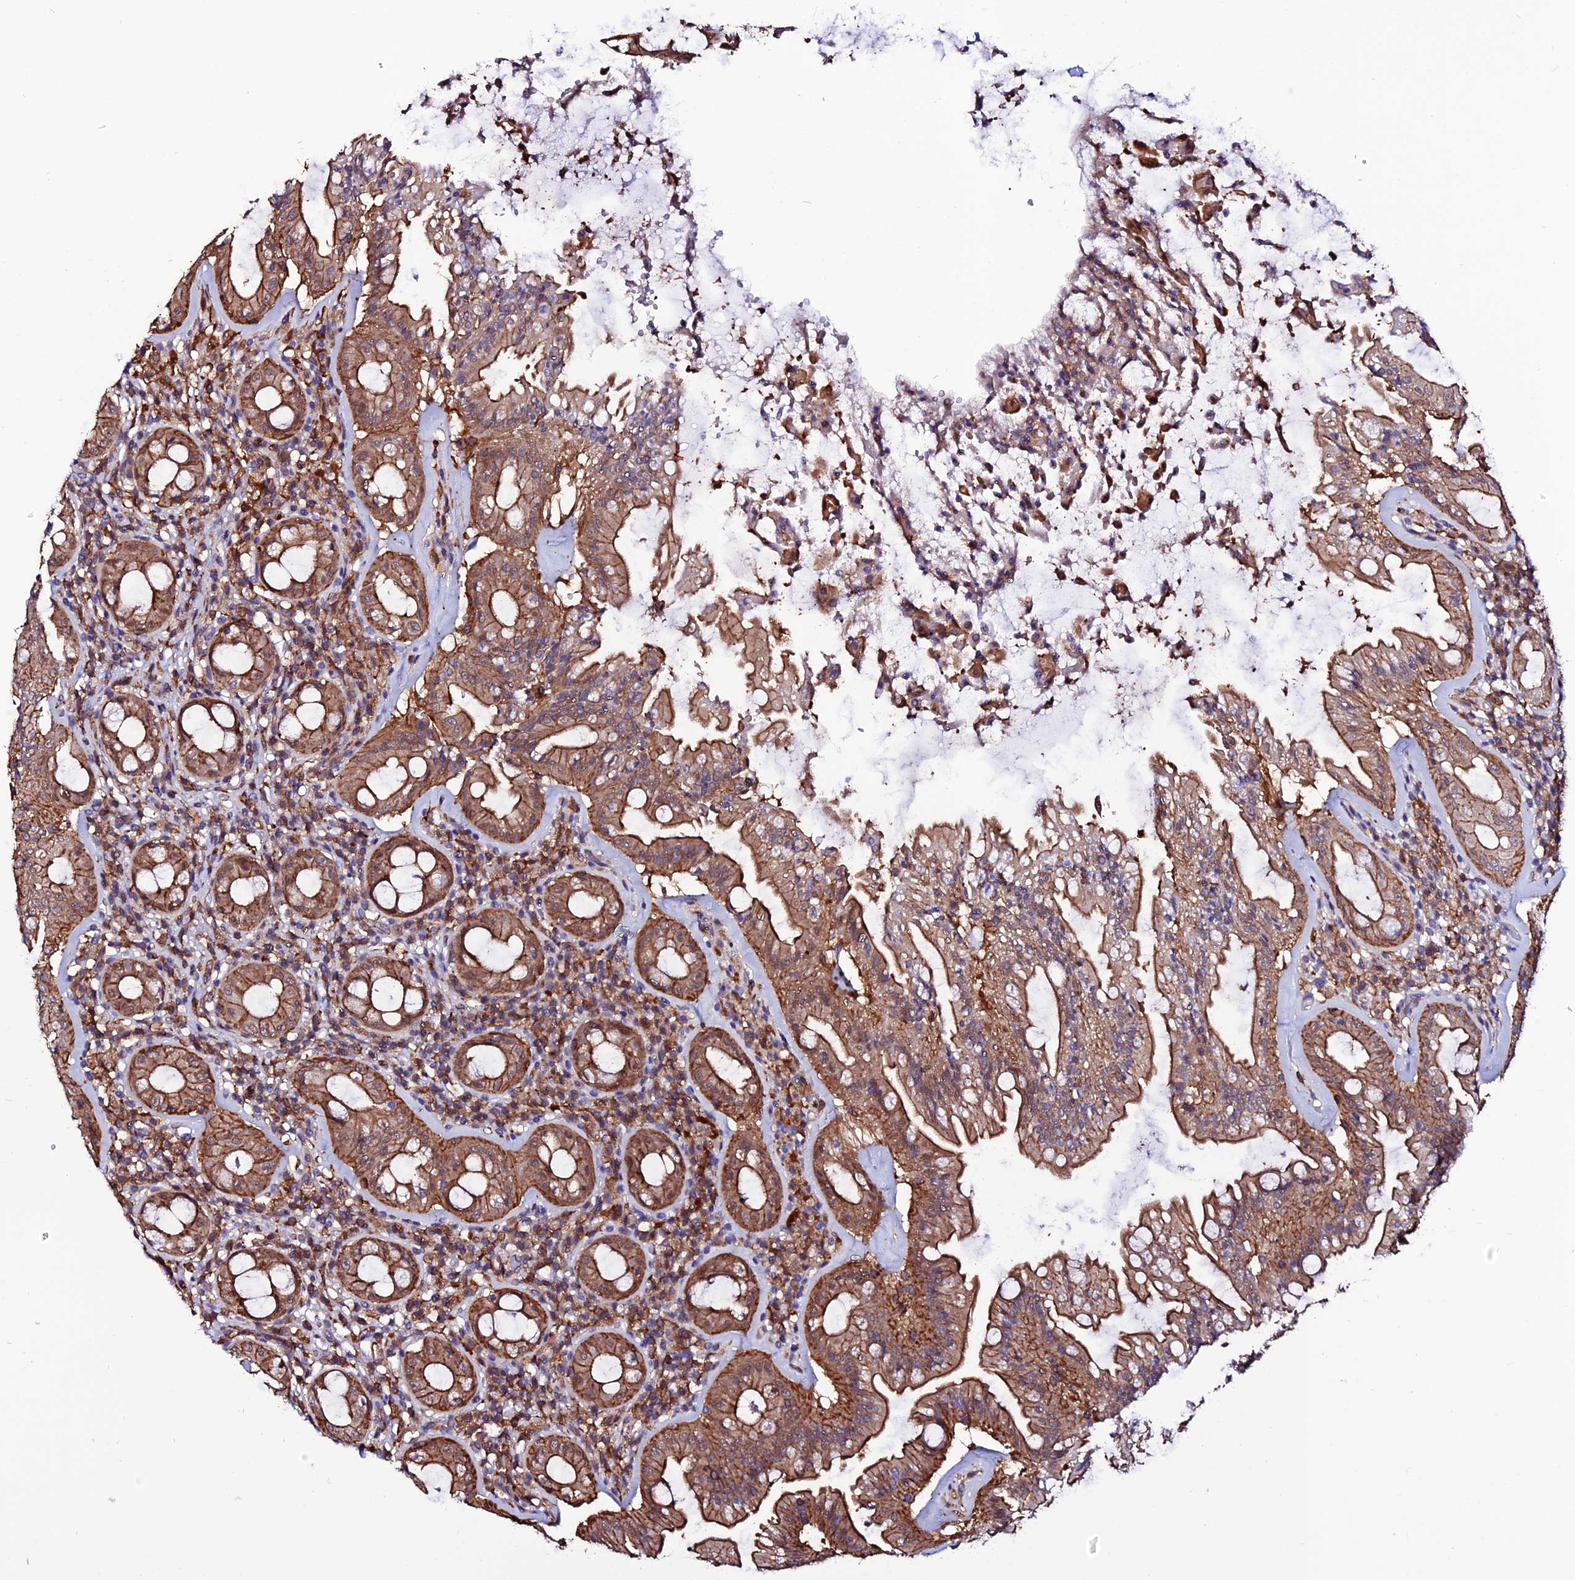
{"staining": {"intensity": "strong", "quantity": ">75%", "location": "cytoplasmic/membranous"}, "tissue": "rectum", "cell_type": "Glandular cells", "image_type": "normal", "snomed": [{"axis": "morphology", "description": "Normal tissue, NOS"}, {"axis": "topography", "description": "Rectum"}], "caption": "Protein expression analysis of unremarkable rectum displays strong cytoplasmic/membranous positivity in approximately >75% of glandular cells.", "gene": "USP17L10", "patient": {"sex": "female", "age": 57}}